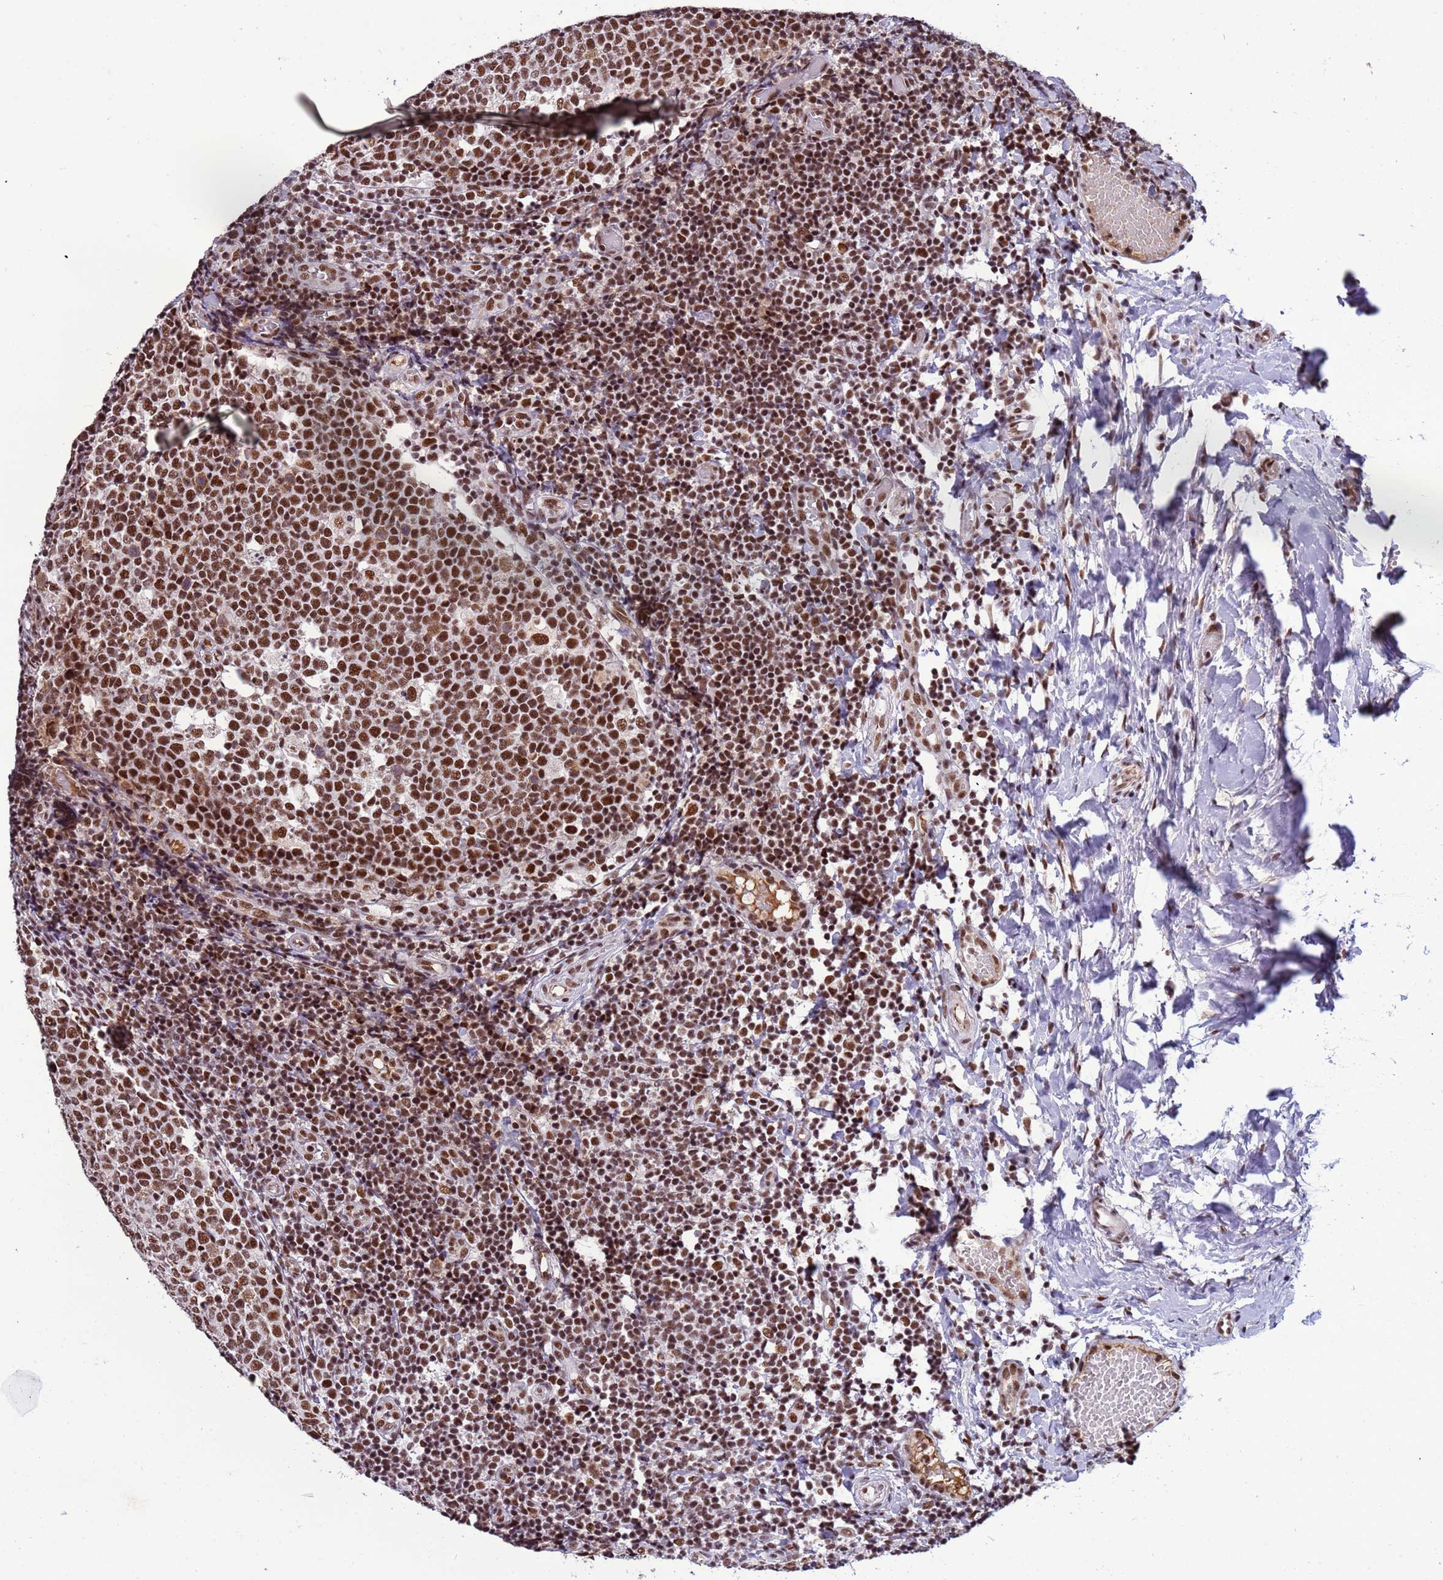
{"staining": {"intensity": "strong", "quantity": ">75%", "location": "nuclear"}, "tissue": "tonsil", "cell_type": "Germinal center cells", "image_type": "normal", "snomed": [{"axis": "morphology", "description": "Normal tissue, NOS"}, {"axis": "topography", "description": "Tonsil"}], "caption": "DAB immunohistochemical staining of unremarkable tonsil shows strong nuclear protein expression in approximately >75% of germinal center cells.", "gene": "SRRT", "patient": {"sex": "female", "age": 19}}